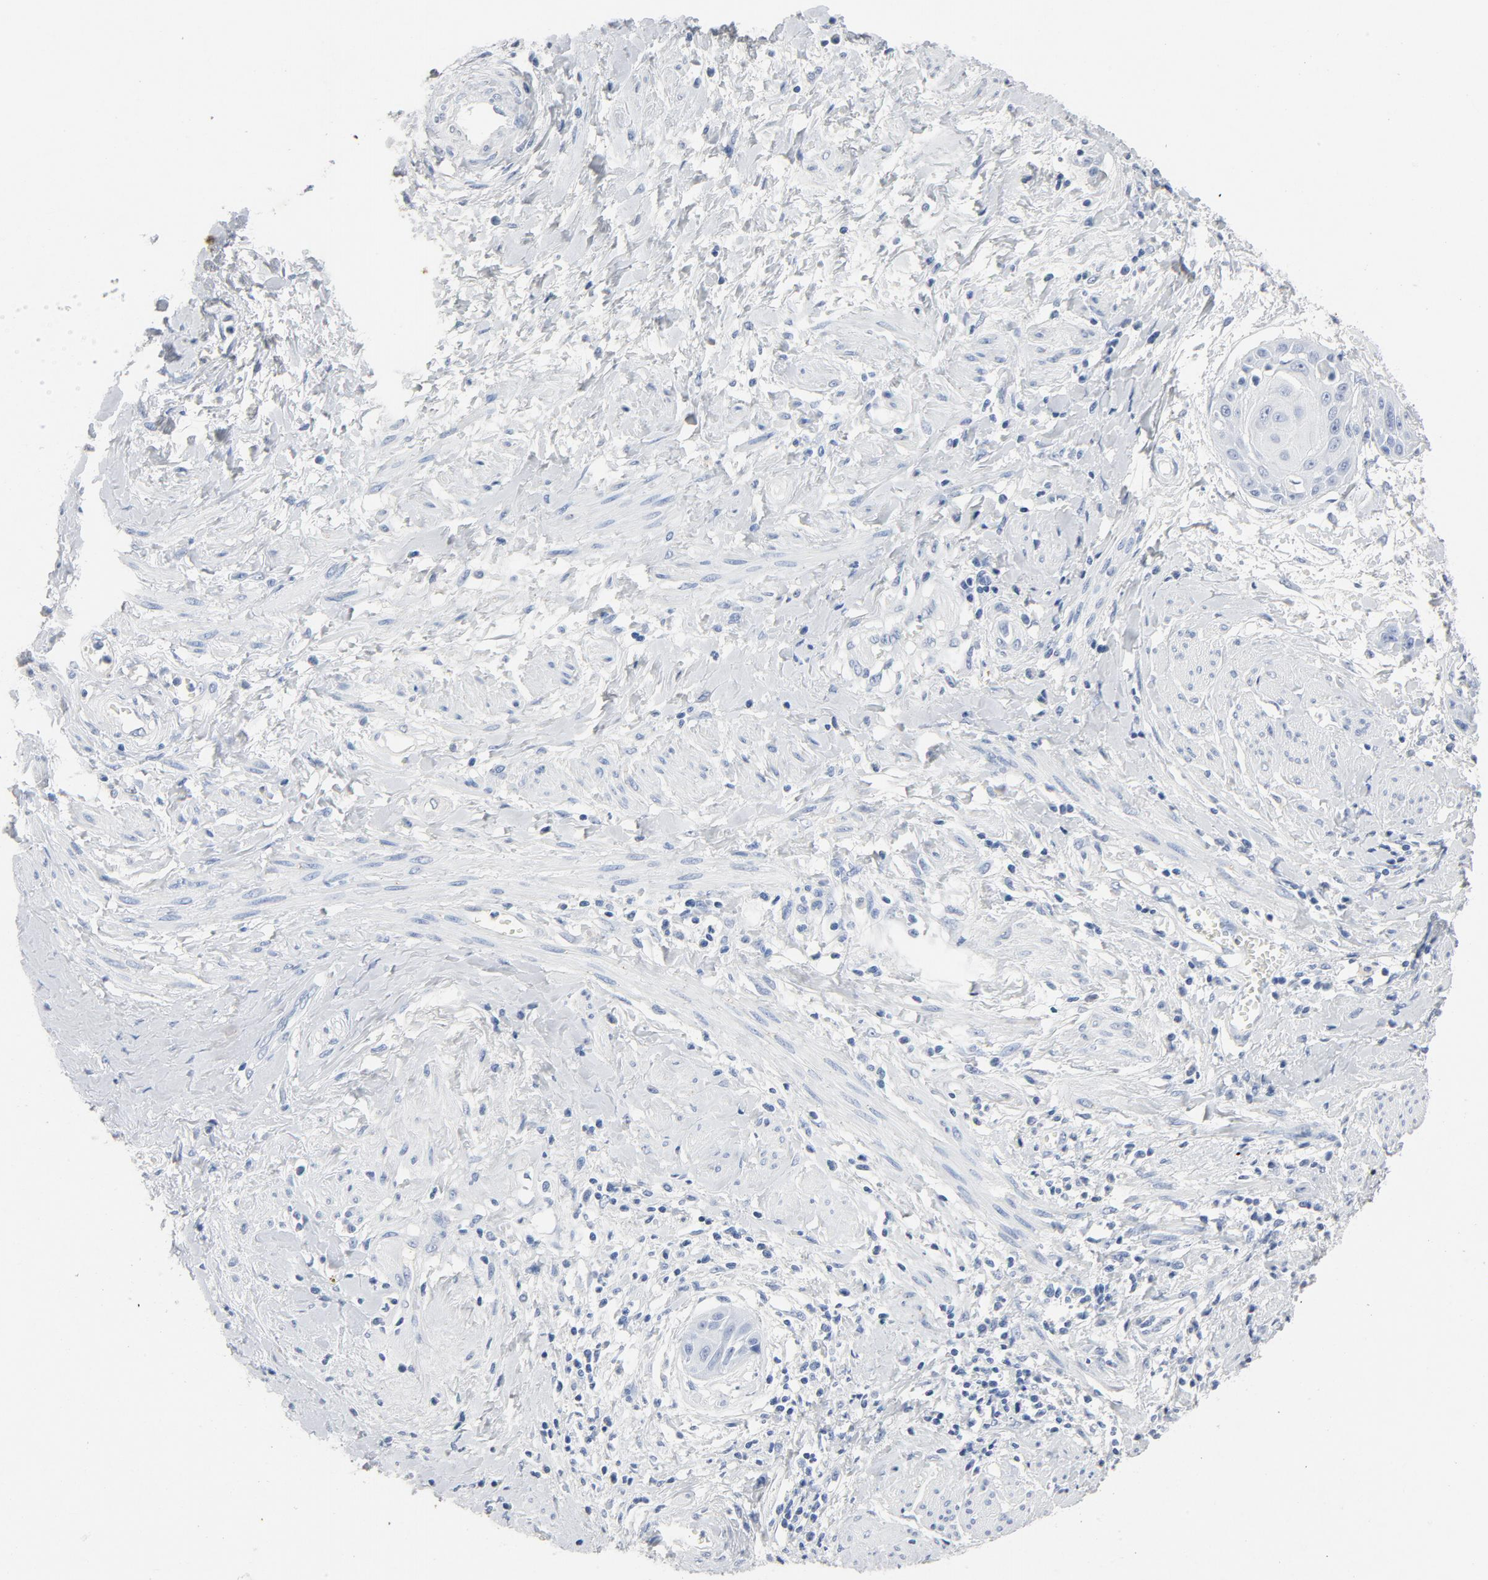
{"staining": {"intensity": "negative", "quantity": "none", "location": "none"}, "tissue": "cervical cancer", "cell_type": "Tumor cells", "image_type": "cancer", "snomed": [{"axis": "morphology", "description": "Squamous cell carcinoma, NOS"}, {"axis": "topography", "description": "Cervix"}], "caption": "DAB immunohistochemical staining of squamous cell carcinoma (cervical) displays no significant expression in tumor cells.", "gene": "PTPRB", "patient": {"sex": "female", "age": 57}}